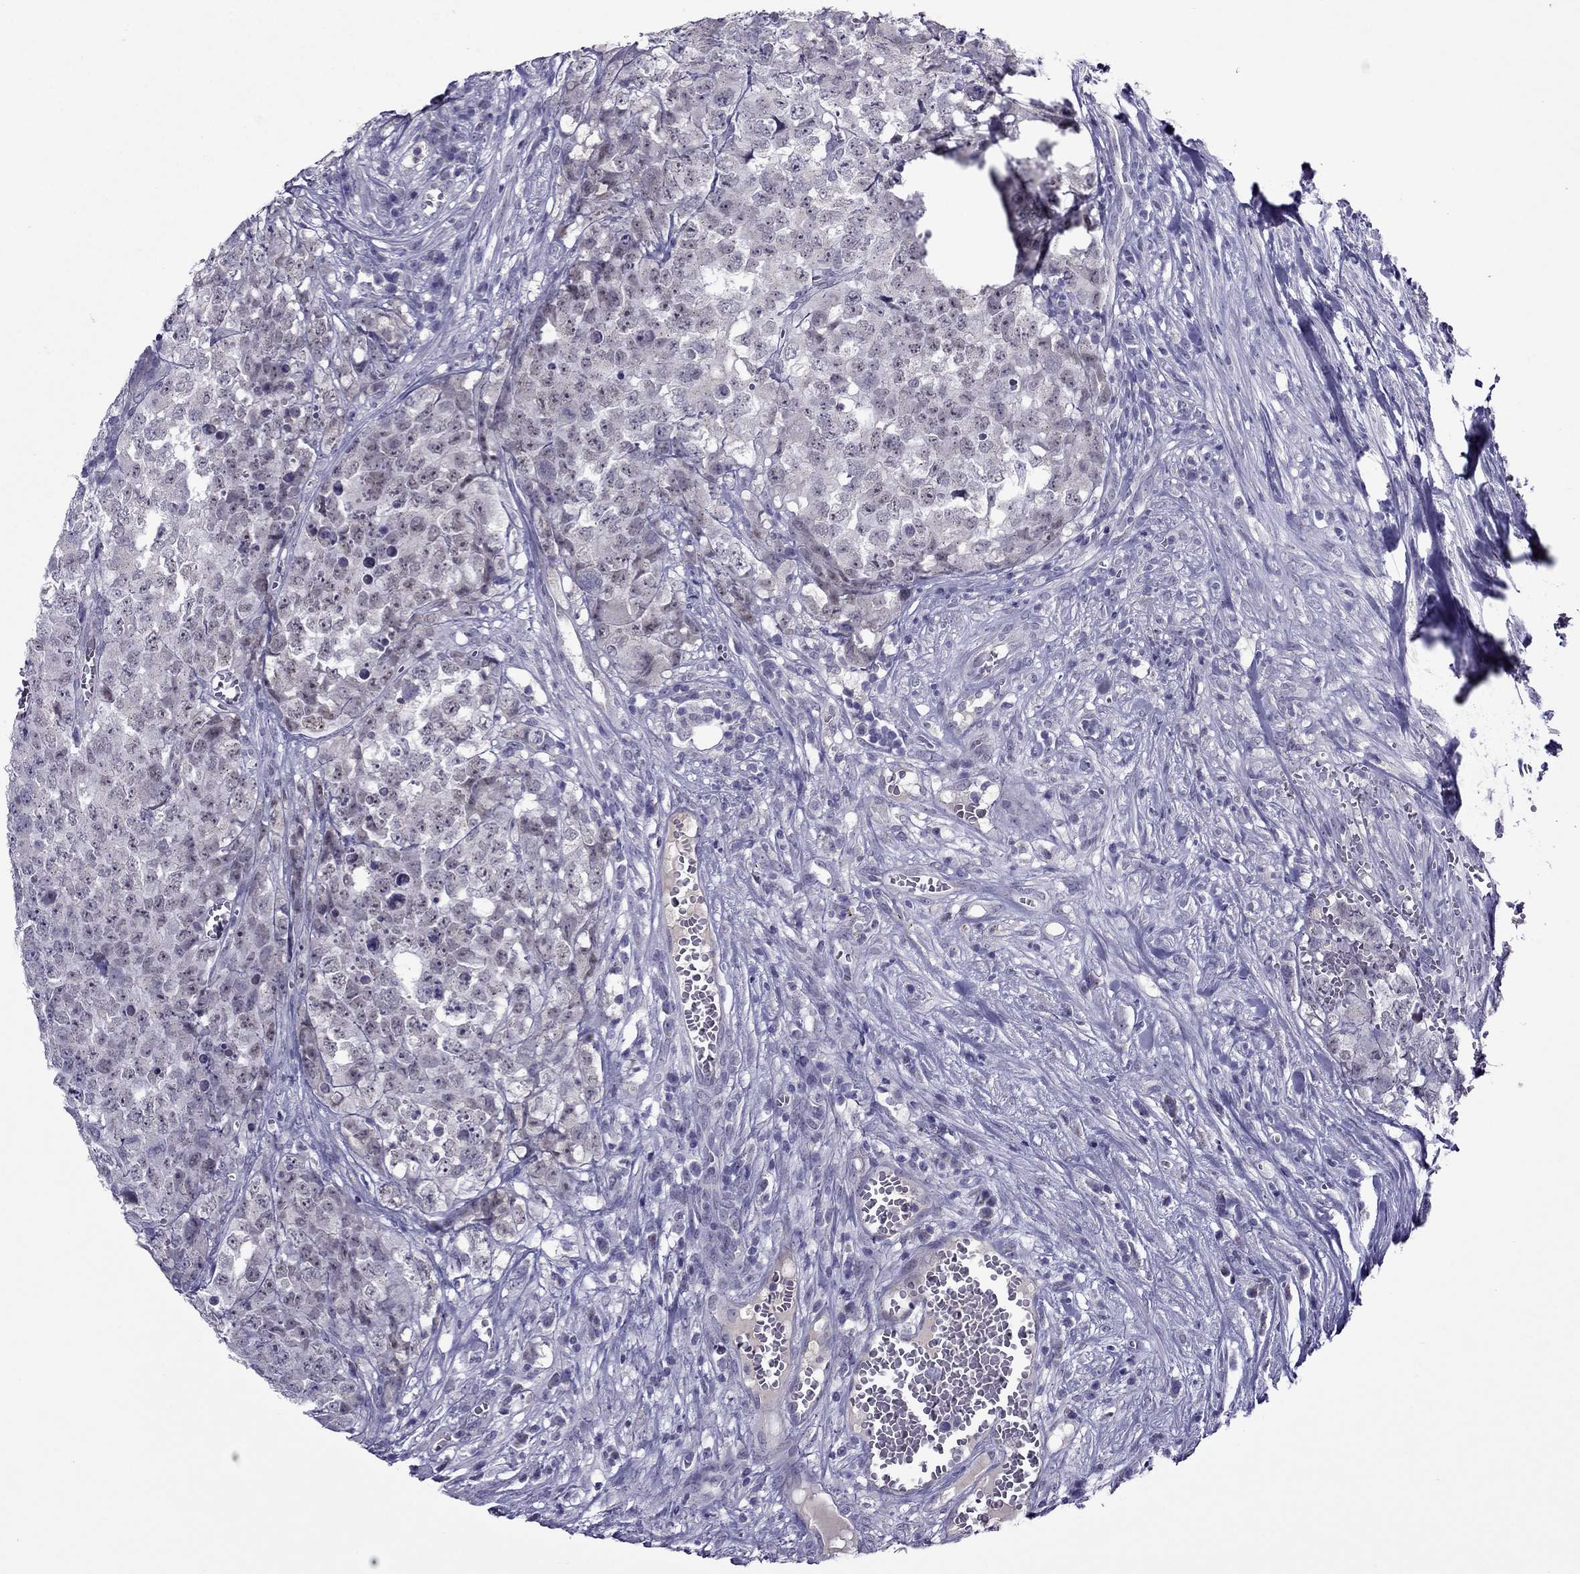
{"staining": {"intensity": "negative", "quantity": "none", "location": "none"}, "tissue": "testis cancer", "cell_type": "Tumor cells", "image_type": "cancer", "snomed": [{"axis": "morphology", "description": "Carcinoma, Embryonal, NOS"}, {"axis": "topography", "description": "Testis"}], "caption": "Tumor cells are negative for protein expression in human embryonal carcinoma (testis).", "gene": "MYBPH", "patient": {"sex": "male", "age": 23}}